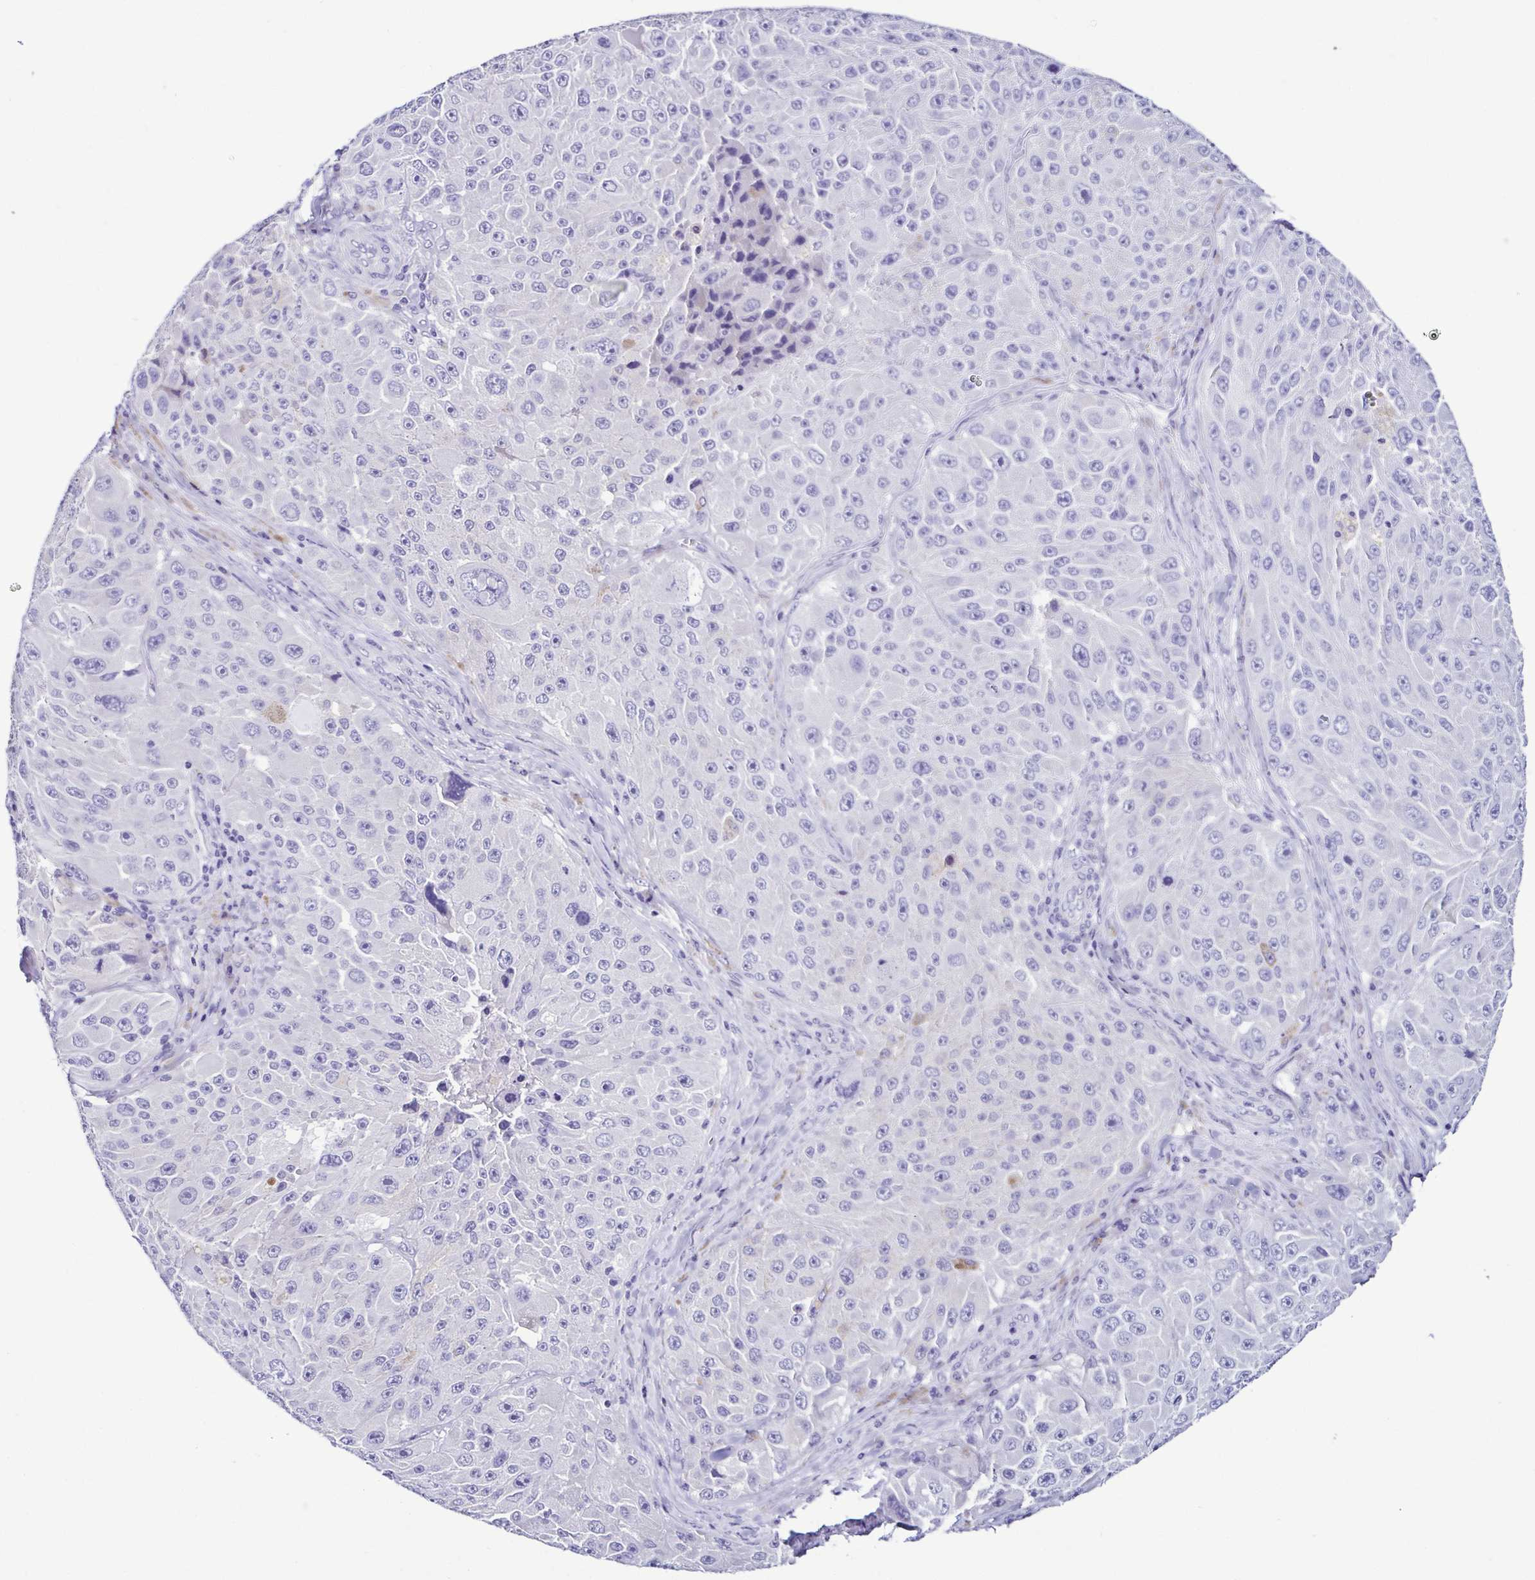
{"staining": {"intensity": "negative", "quantity": "none", "location": "none"}, "tissue": "melanoma", "cell_type": "Tumor cells", "image_type": "cancer", "snomed": [{"axis": "morphology", "description": "Malignant melanoma, Metastatic site"}, {"axis": "topography", "description": "Lymph node"}], "caption": "IHC image of melanoma stained for a protein (brown), which reveals no expression in tumor cells.", "gene": "SRL", "patient": {"sex": "male", "age": 62}}